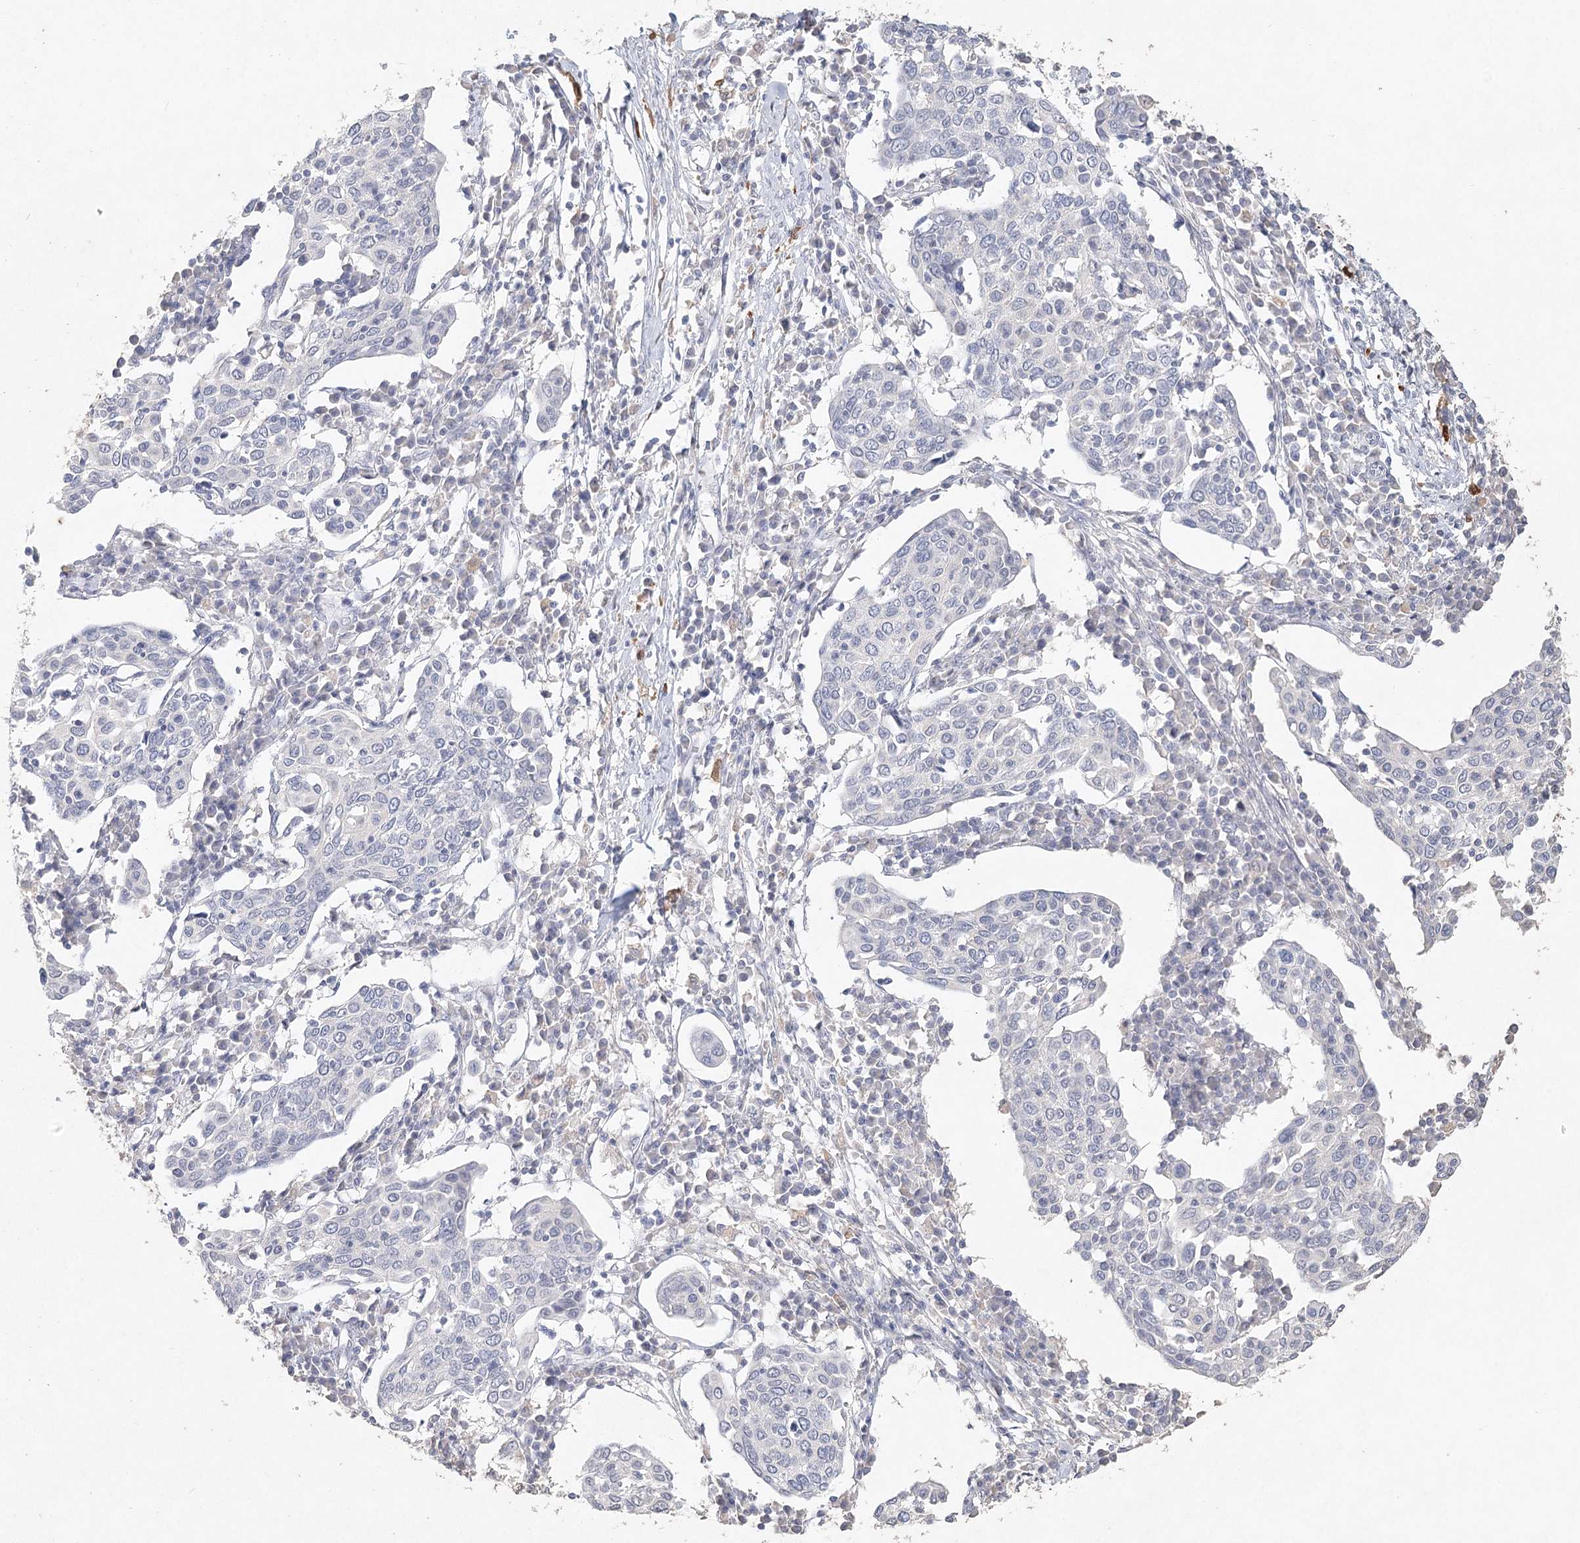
{"staining": {"intensity": "negative", "quantity": "none", "location": "none"}, "tissue": "cervical cancer", "cell_type": "Tumor cells", "image_type": "cancer", "snomed": [{"axis": "morphology", "description": "Squamous cell carcinoma, NOS"}, {"axis": "topography", "description": "Cervix"}], "caption": "Human squamous cell carcinoma (cervical) stained for a protein using immunohistochemistry (IHC) exhibits no staining in tumor cells.", "gene": "ARSI", "patient": {"sex": "female", "age": 40}}